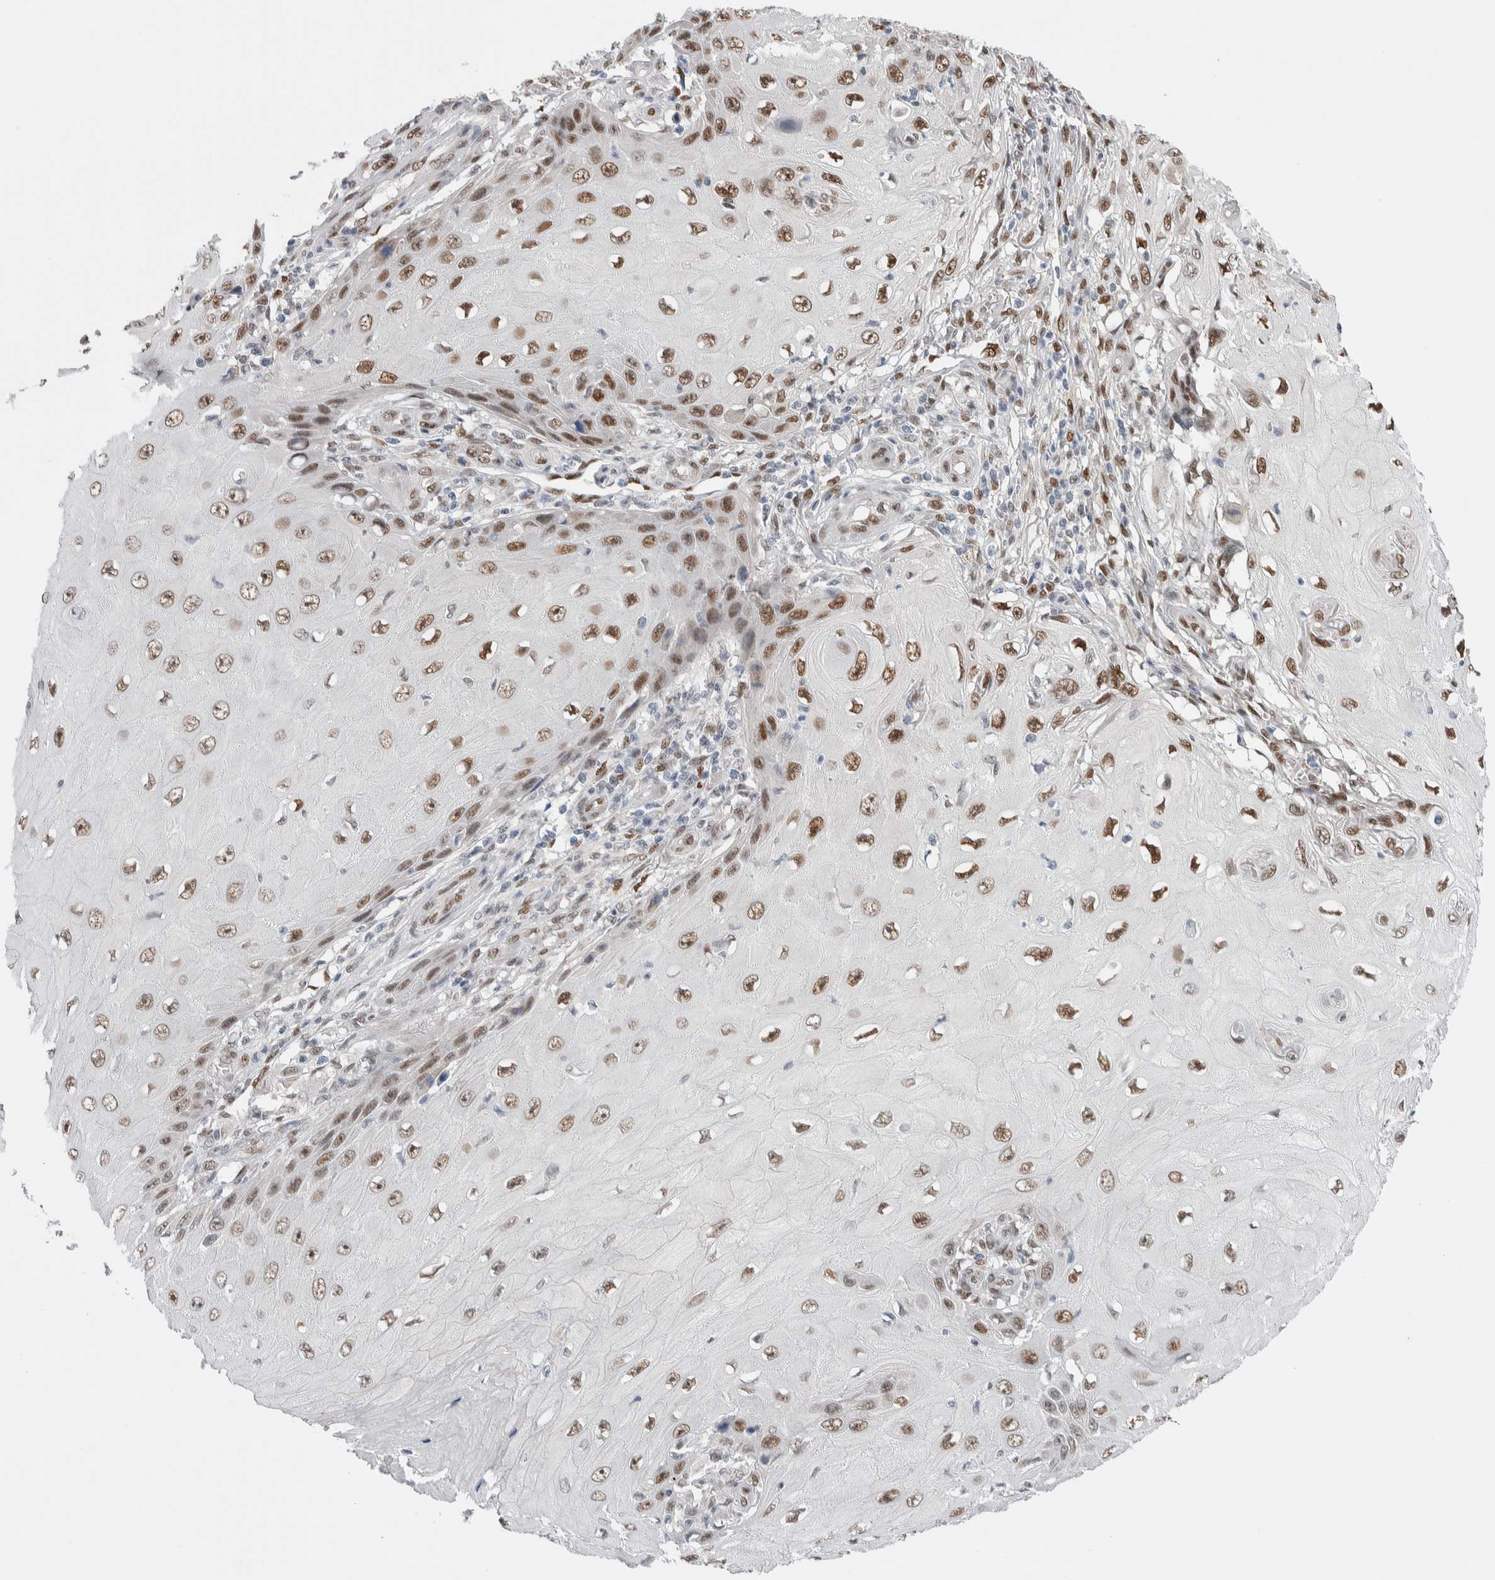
{"staining": {"intensity": "strong", "quantity": ">75%", "location": "nuclear"}, "tissue": "skin cancer", "cell_type": "Tumor cells", "image_type": "cancer", "snomed": [{"axis": "morphology", "description": "Squamous cell carcinoma, NOS"}, {"axis": "topography", "description": "Skin"}], "caption": "A brown stain shows strong nuclear positivity of a protein in squamous cell carcinoma (skin) tumor cells. (DAB (3,3'-diaminobenzidine) IHC, brown staining for protein, blue staining for nuclei).", "gene": "PRMT1", "patient": {"sex": "female", "age": 73}}